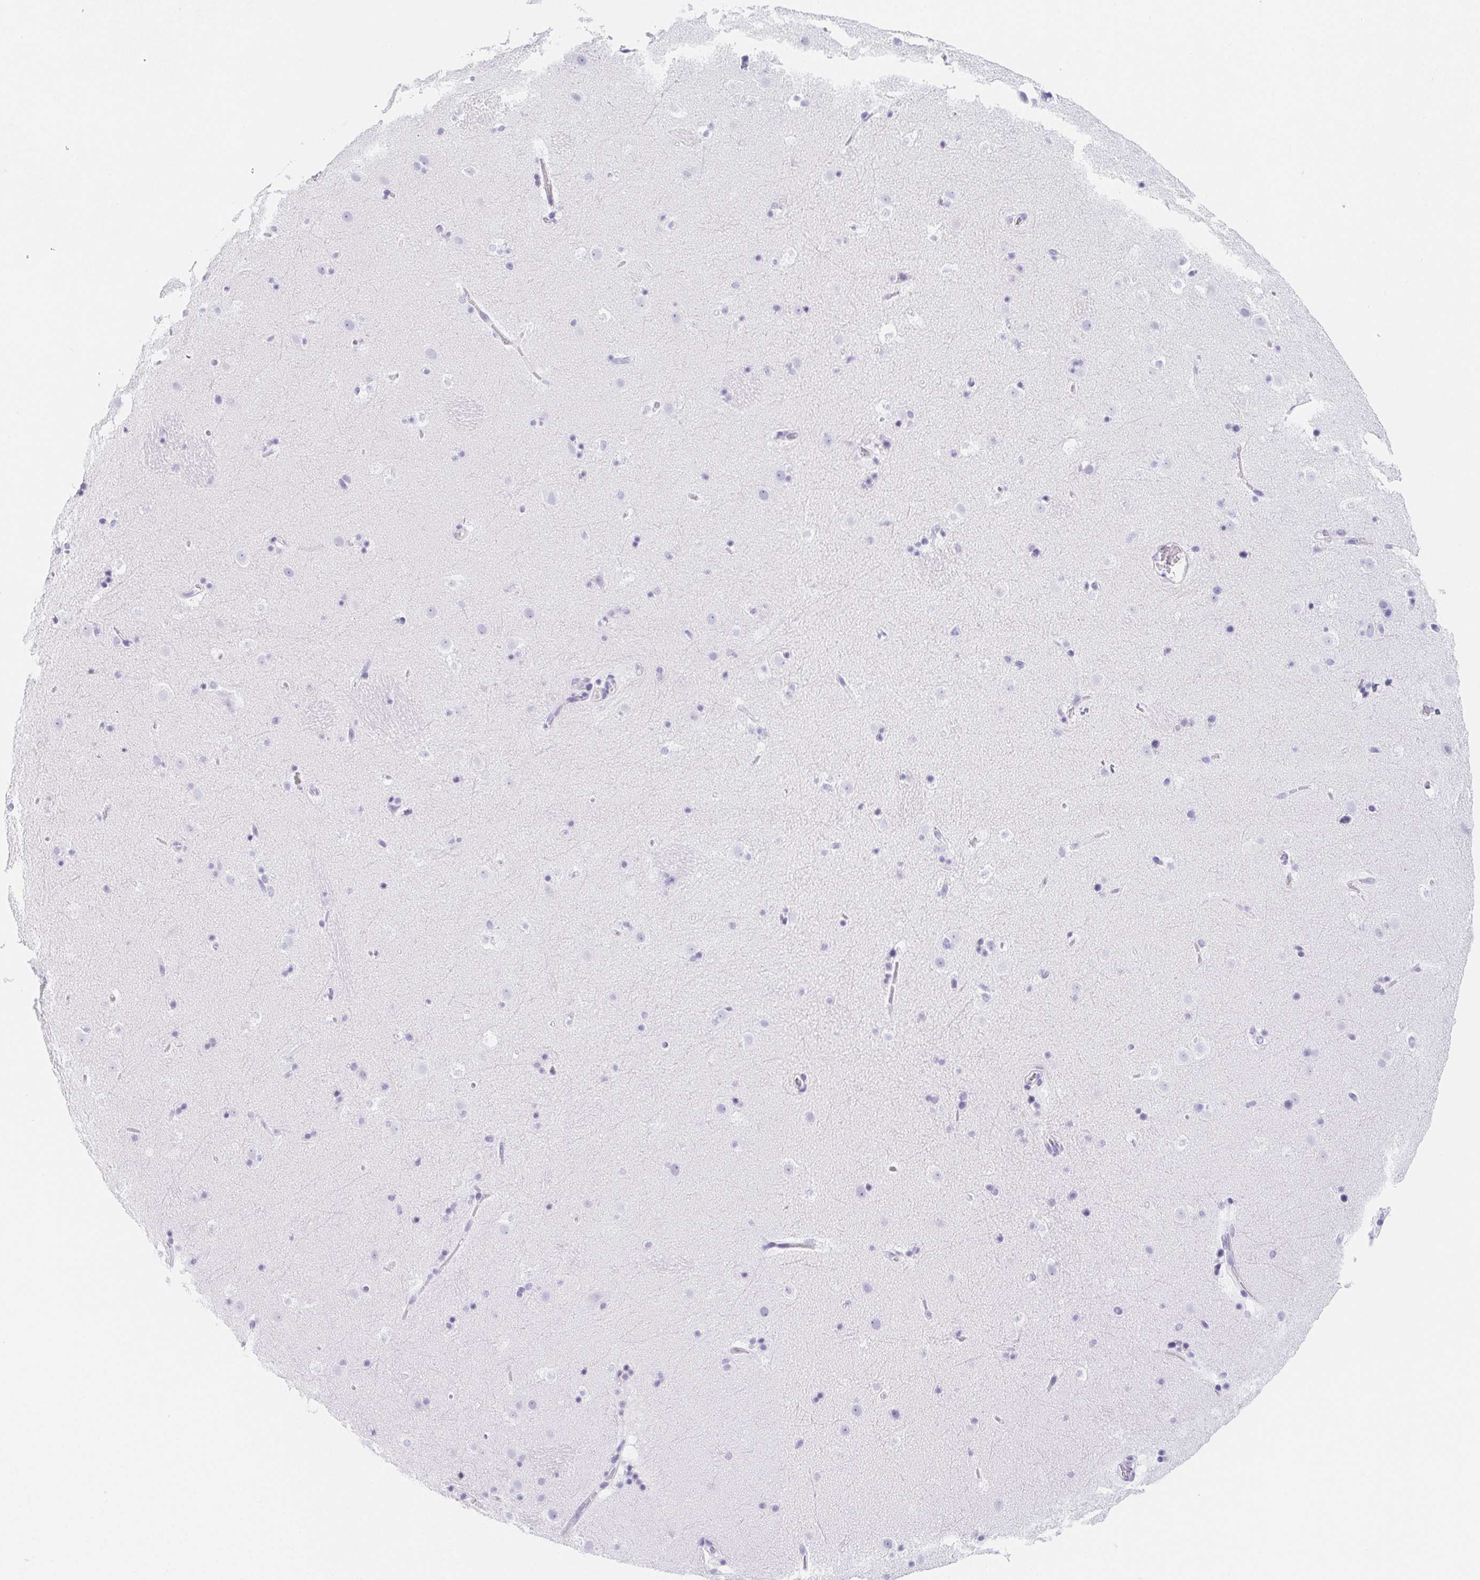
{"staining": {"intensity": "negative", "quantity": "none", "location": "none"}, "tissue": "caudate", "cell_type": "Glial cells", "image_type": "normal", "snomed": [{"axis": "morphology", "description": "Normal tissue, NOS"}, {"axis": "topography", "description": "Lateral ventricle wall"}], "caption": "Photomicrograph shows no significant protein positivity in glial cells of unremarkable caudate.", "gene": "ITIH2", "patient": {"sex": "male", "age": 37}}